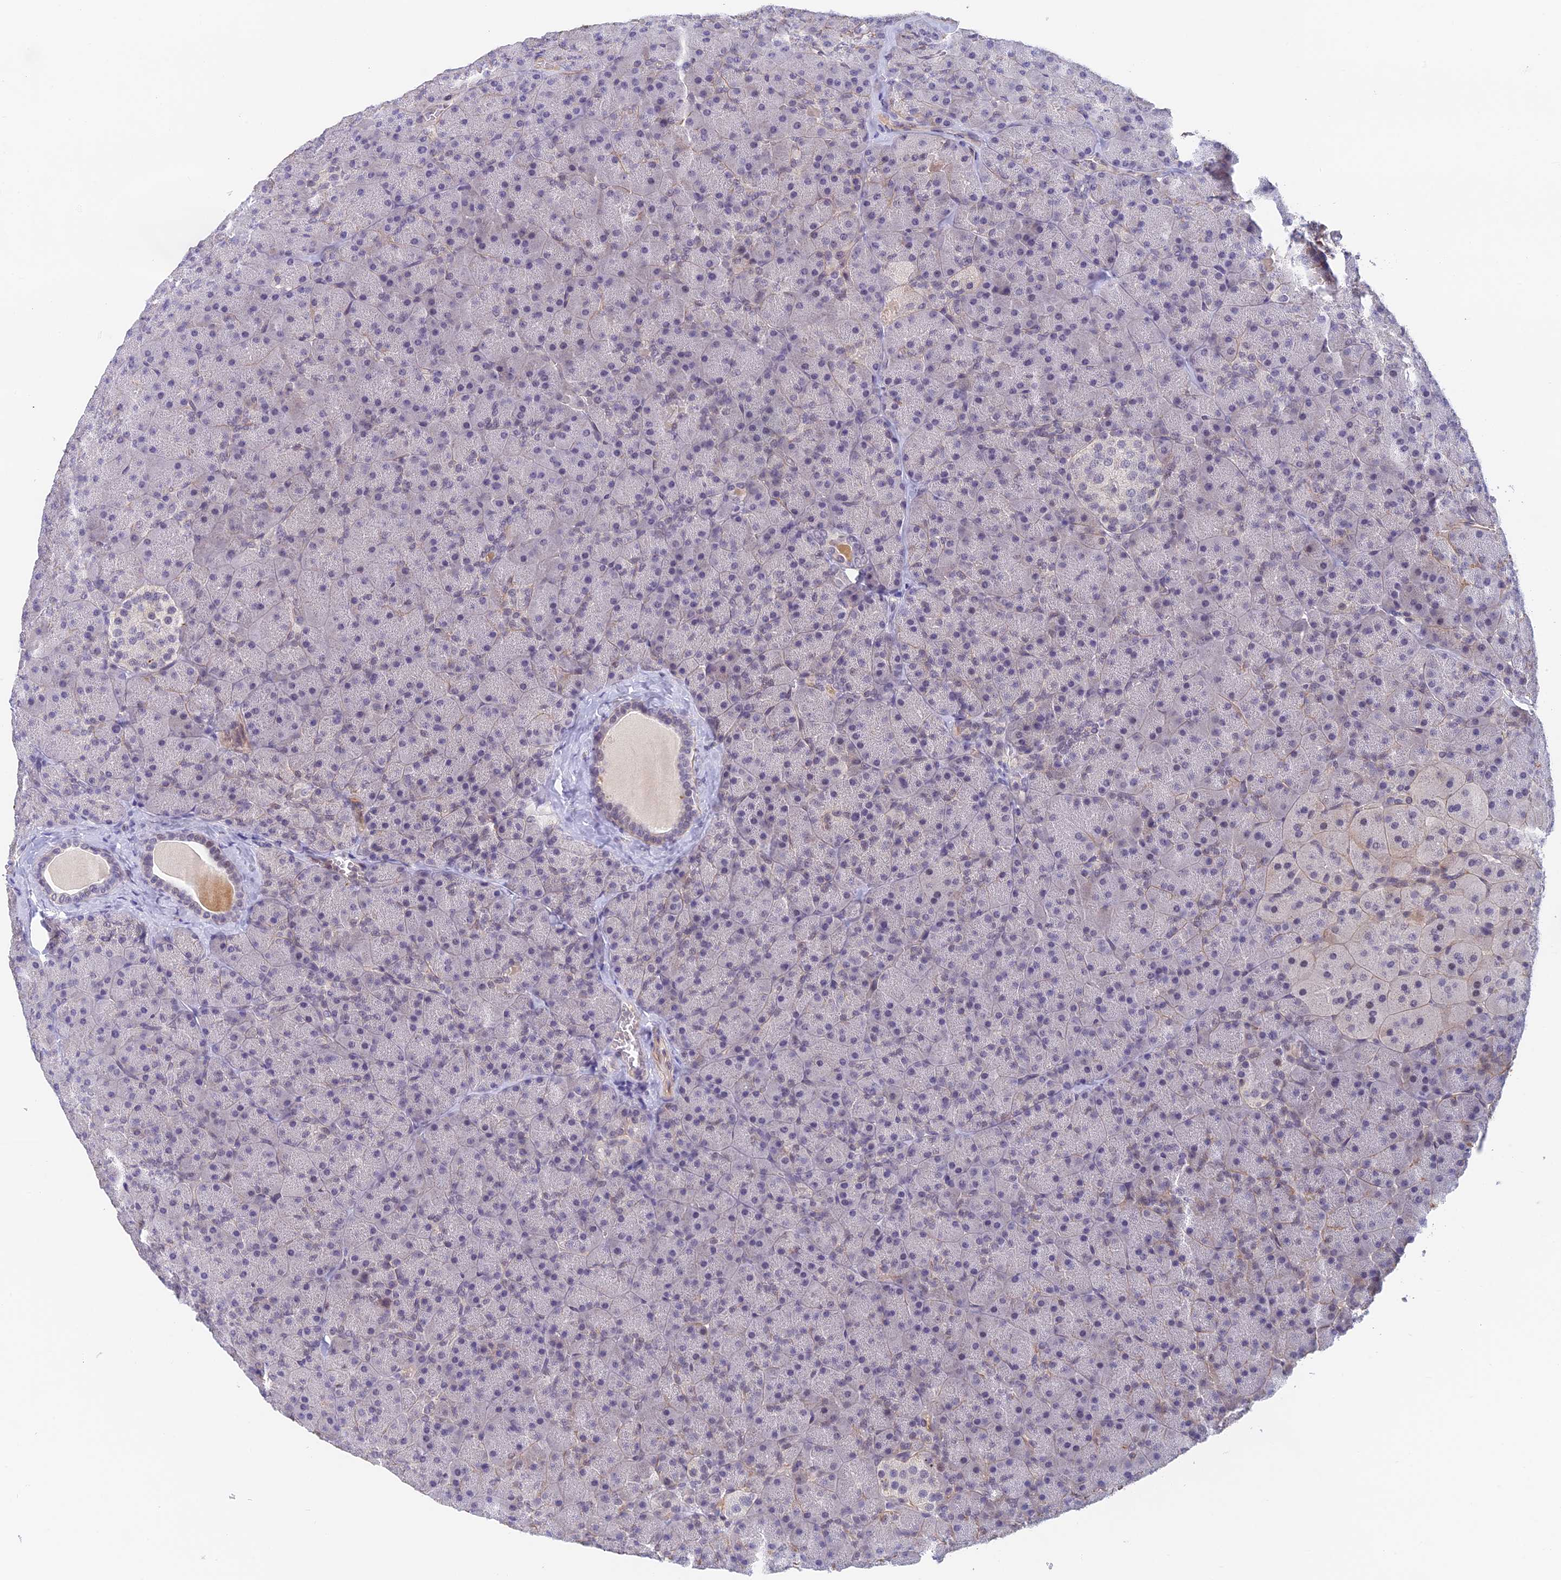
{"staining": {"intensity": "negative", "quantity": "none", "location": "none"}, "tissue": "pancreas", "cell_type": "Exocrine glandular cells", "image_type": "normal", "snomed": [{"axis": "morphology", "description": "Normal tissue, NOS"}, {"axis": "topography", "description": "Pancreas"}], "caption": "Immunohistochemistry (IHC) photomicrograph of normal pancreas stained for a protein (brown), which exhibits no positivity in exocrine glandular cells.", "gene": "NSMCE1", "patient": {"sex": "male", "age": 36}}